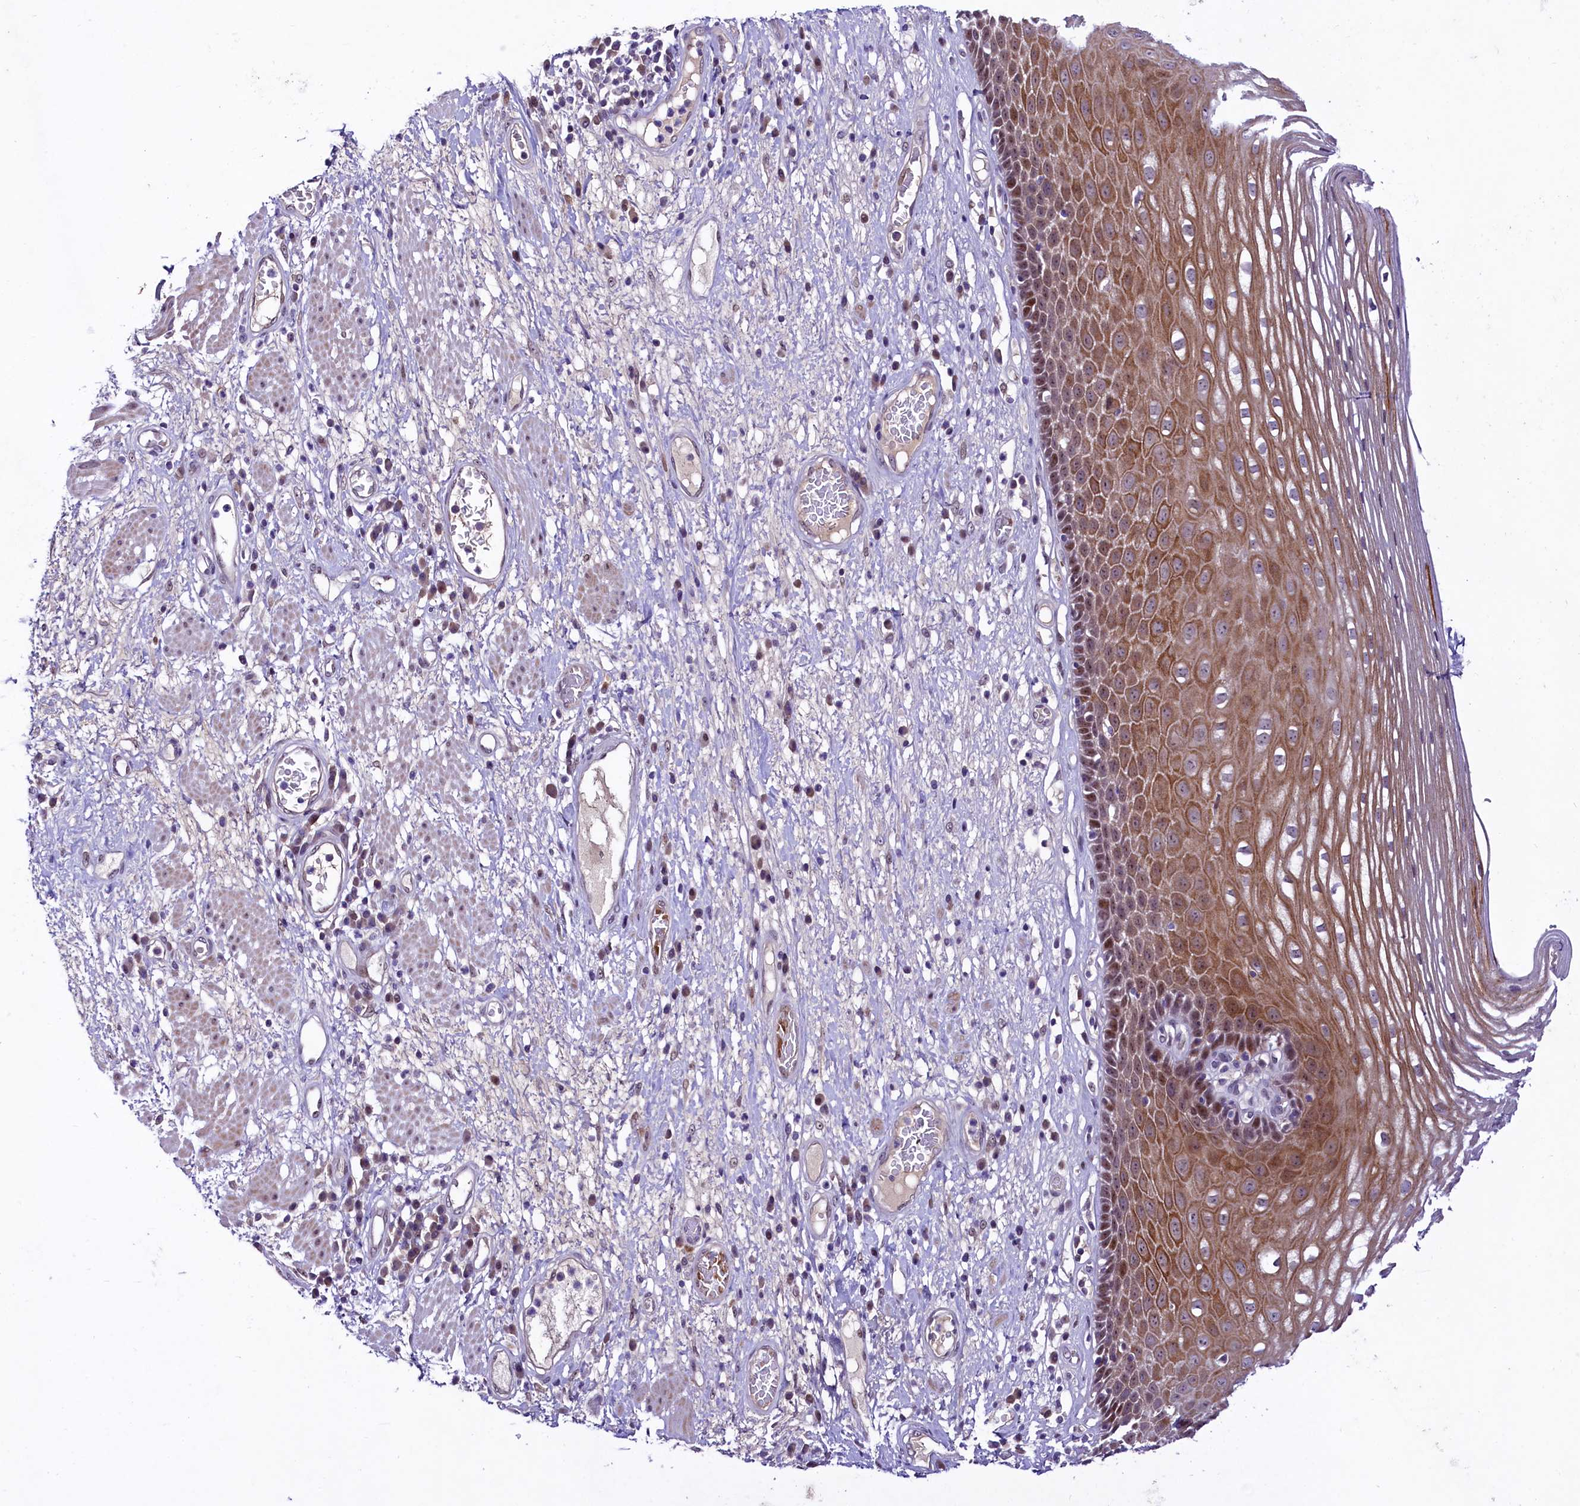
{"staining": {"intensity": "moderate", "quantity": "25%-75%", "location": "cytoplasmic/membranous,nuclear"}, "tissue": "esophagus", "cell_type": "Squamous epithelial cells", "image_type": "normal", "snomed": [{"axis": "morphology", "description": "Normal tissue, NOS"}, {"axis": "morphology", "description": "Adenocarcinoma, NOS"}, {"axis": "topography", "description": "Esophagus"}], "caption": "Esophagus stained for a protein (brown) exhibits moderate cytoplasmic/membranous,nuclear positive staining in about 25%-75% of squamous epithelial cells.", "gene": "LEUTX", "patient": {"sex": "male", "age": 62}}